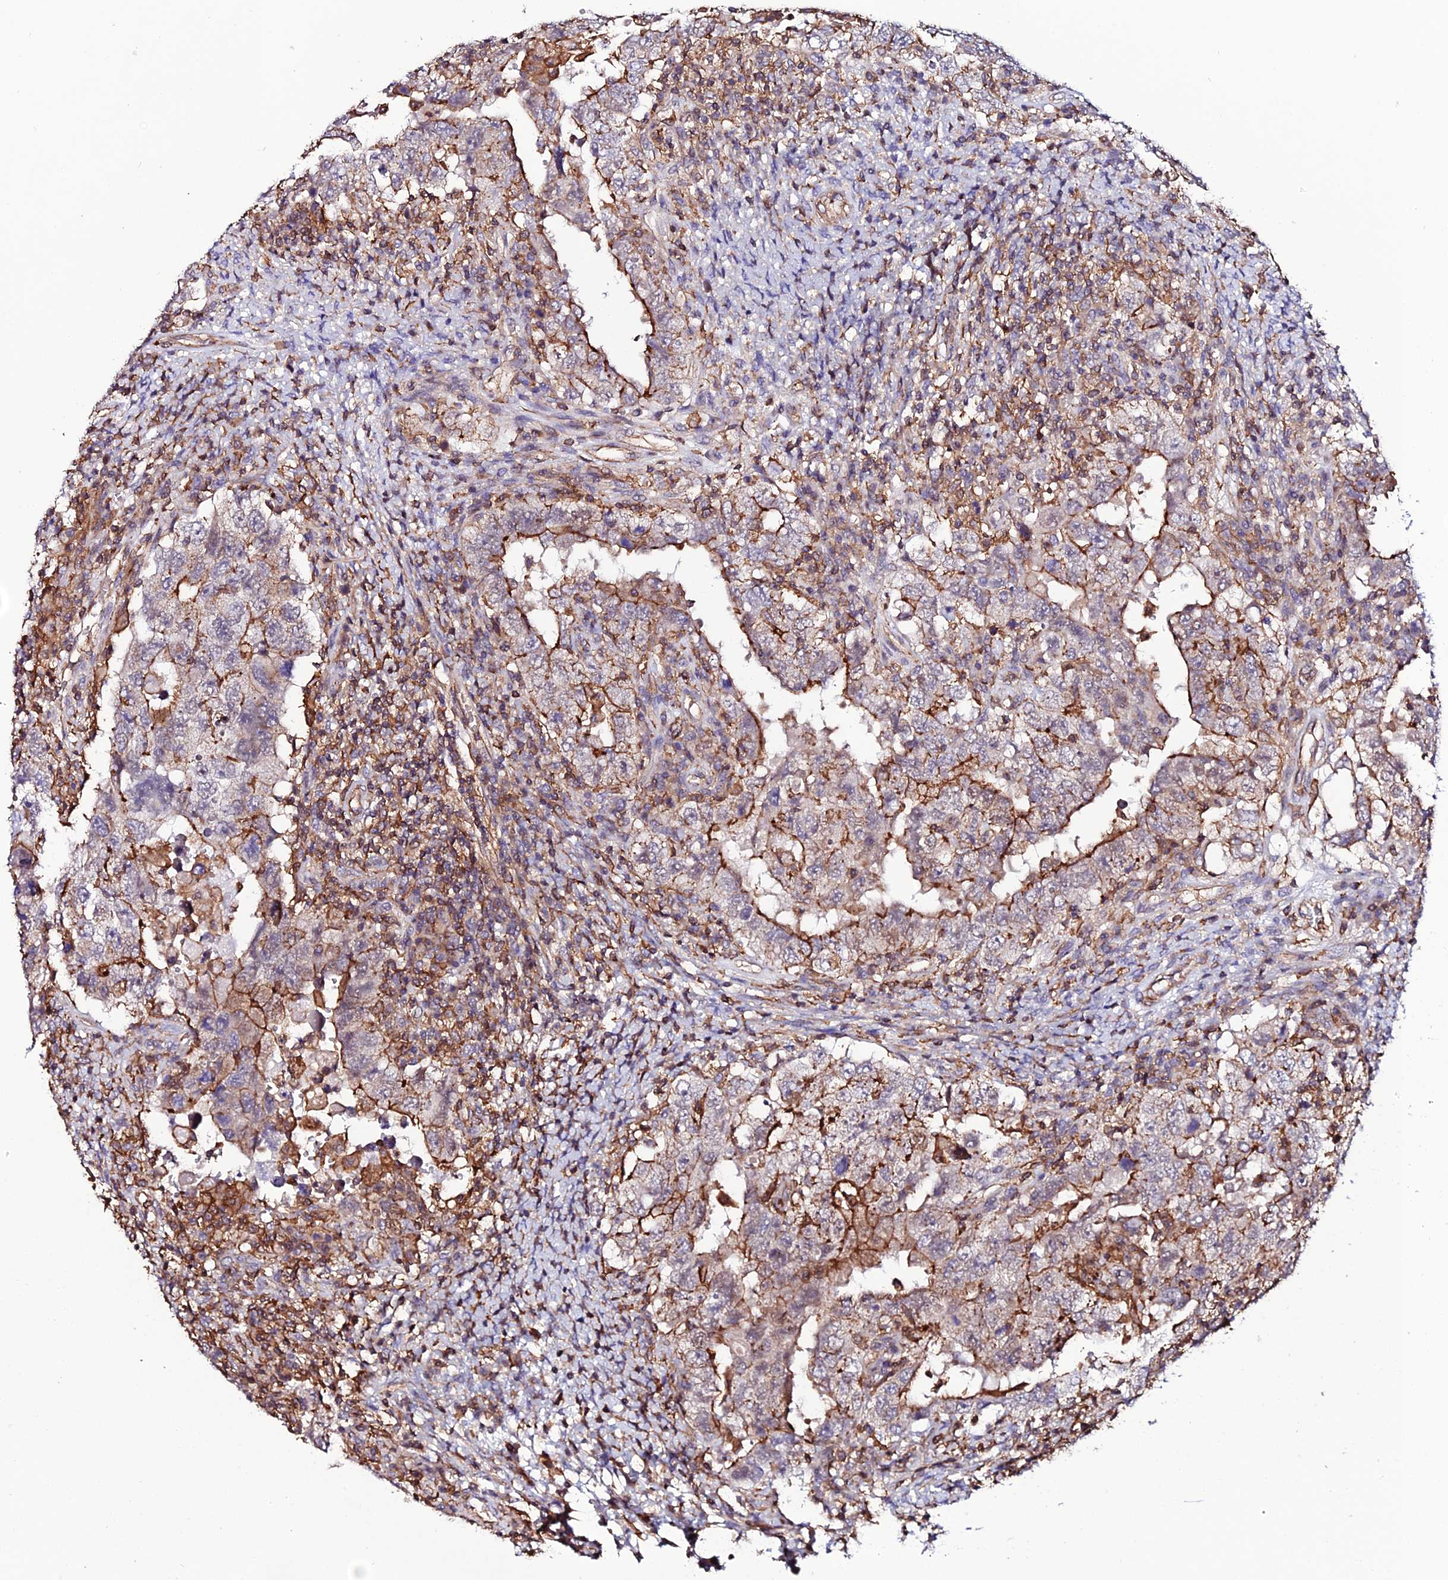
{"staining": {"intensity": "moderate", "quantity": "25%-75%", "location": "cytoplasmic/membranous"}, "tissue": "testis cancer", "cell_type": "Tumor cells", "image_type": "cancer", "snomed": [{"axis": "morphology", "description": "Carcinoma, Embryonal, NOS"}, {"axis": "topography", "description": "Testis"}], "caption": "An image of human testis cancer (embryonal carcinoma) stained for a protein demonstrates moderate cytoplasmic/membranous brown staining in tumor cells.", "gene": "USP17L15", "patient": {"sex": "male", "age": 26}}